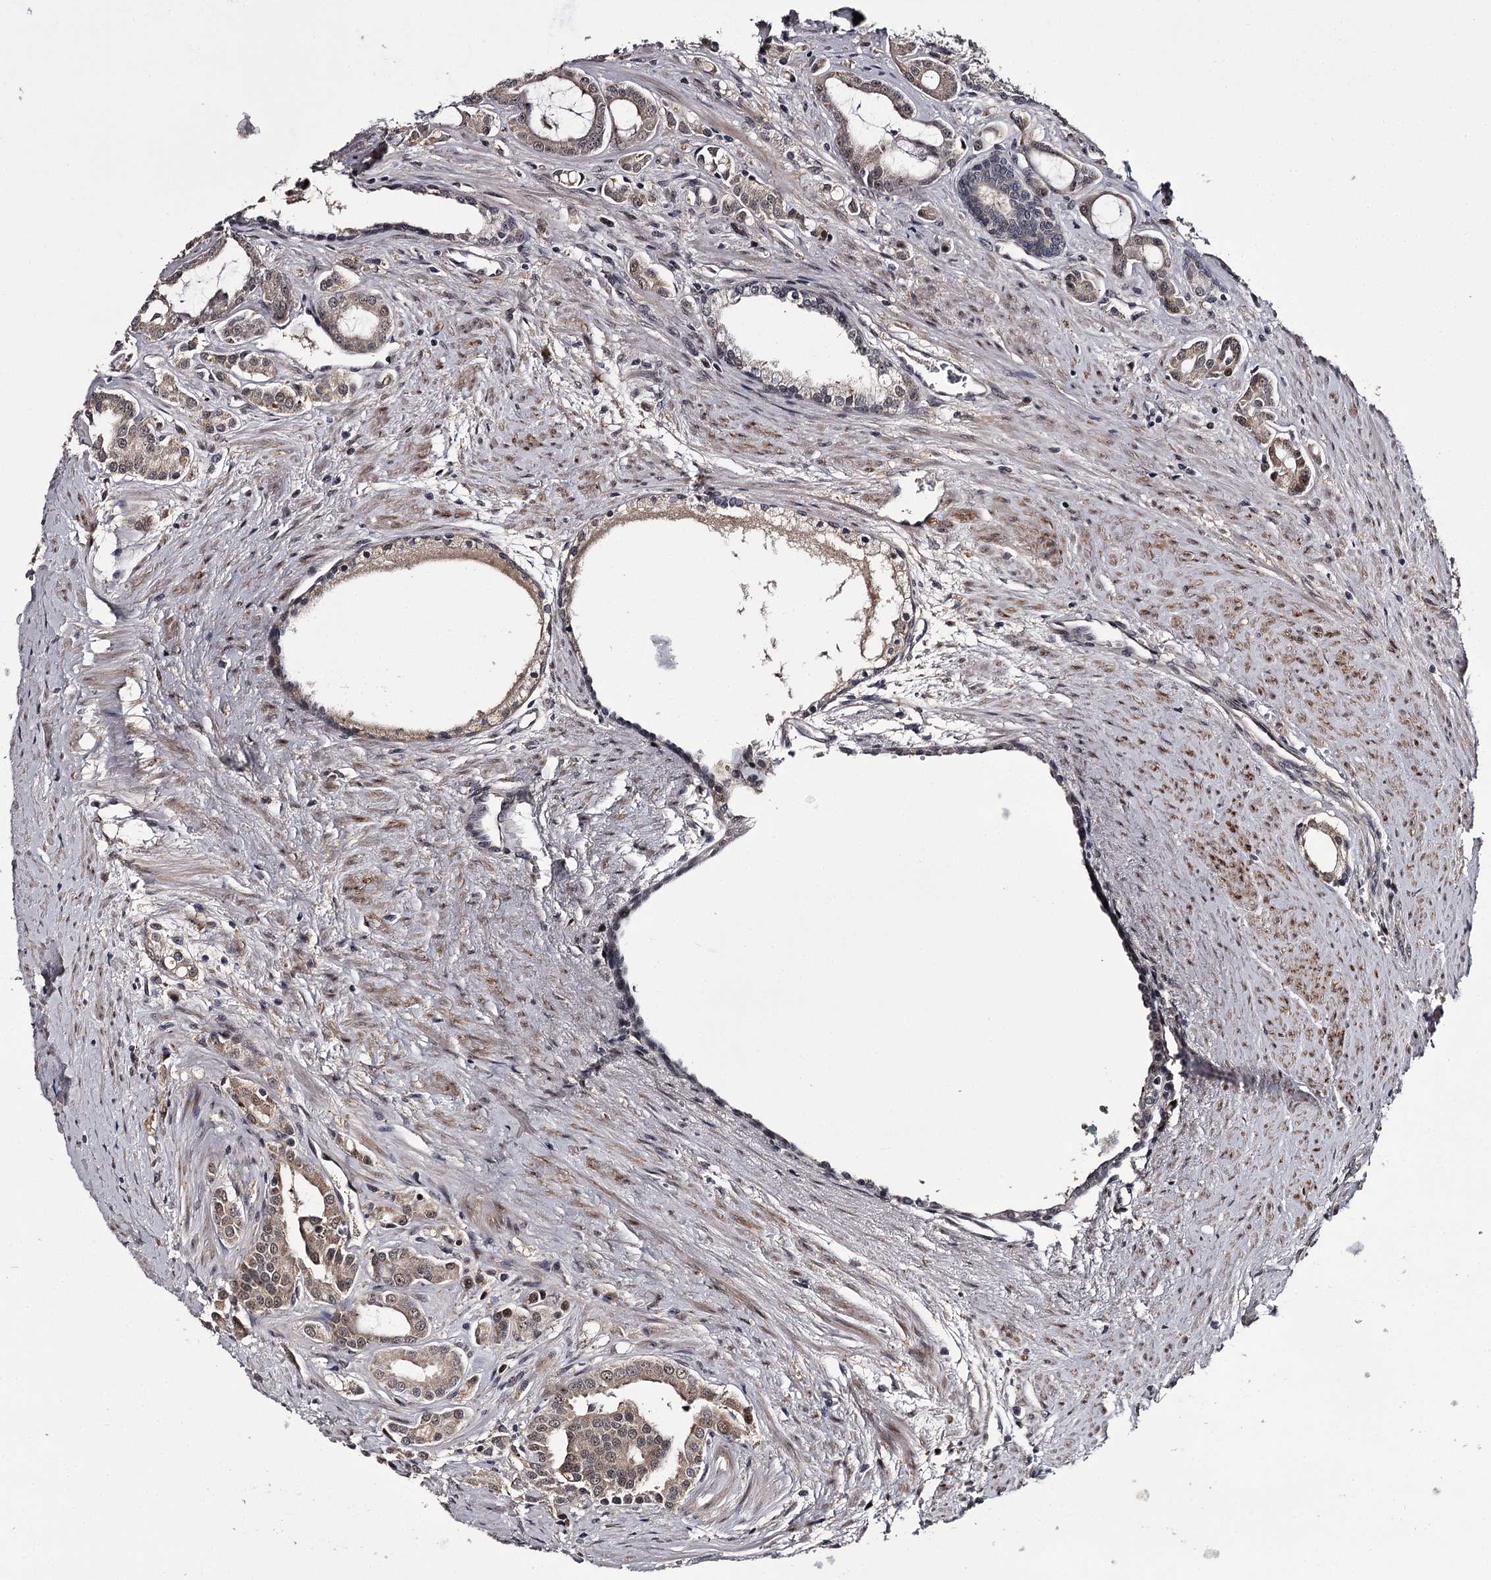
{"staining": {"intensity": "weak", "quantity": ">75%", "location": "cytoplasmic/membranous,nuclear"}, "tissue": "prostate cancer", "cell_type": "Tumor cells", "image_type": "cancer", "snomed": [{"axis": "morphology", "description": "Adenocarcinoma, High grade"}, {"axis": "topography", "description": "Prostate"}], "caption": "IHC micrograph of human prostate cancer (high-grade adenocarcinoma) stained for a protein (brown), which displays low levels of weak cytoplasmic/membranous and nuclear positivity in approximately >75% of tumor cells.", "gene": "RNF44", "patient": {"sex": "male", "age": 72}}